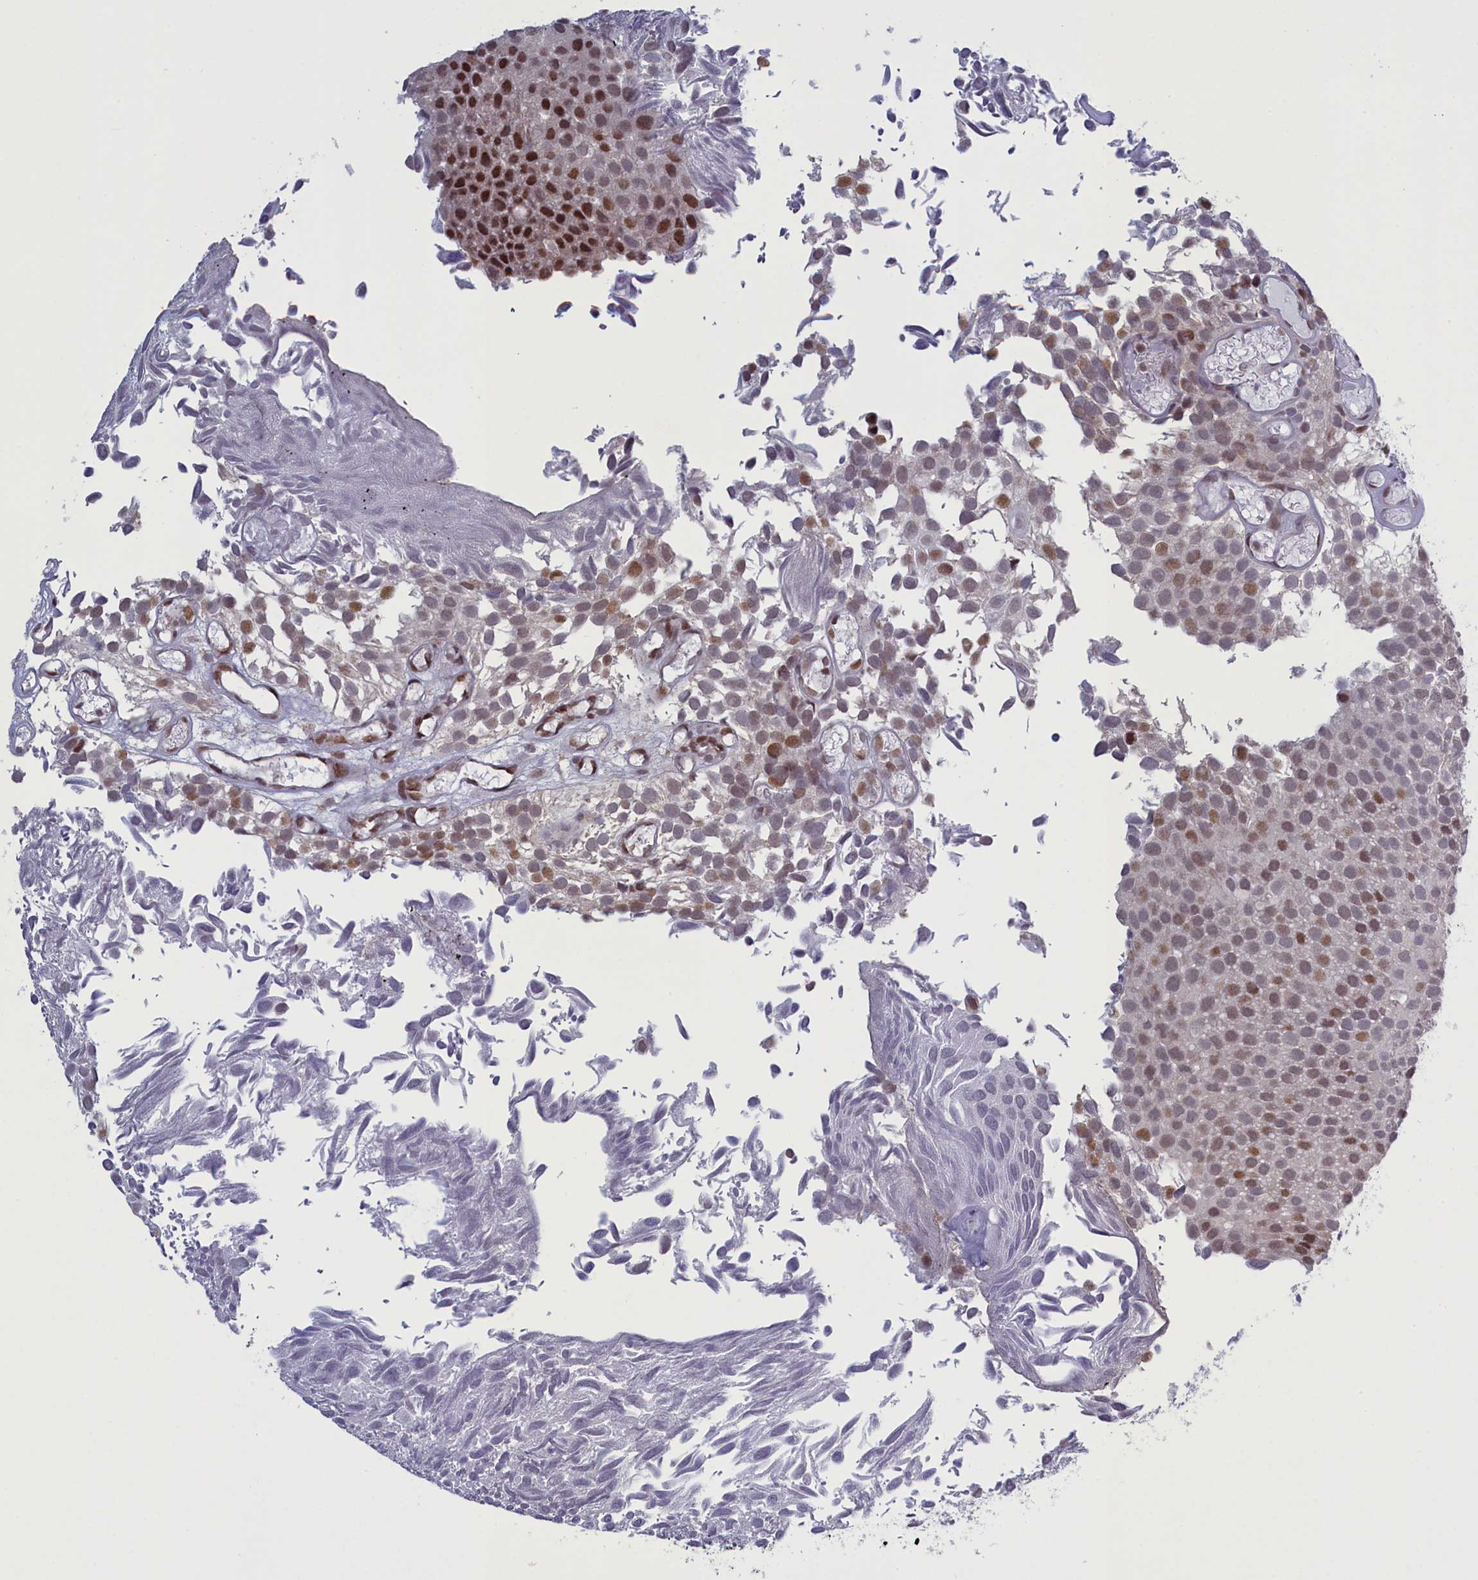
{"staining": {"intensity": "moderate", "quantity": "25%-75%", "location": "nuclear"}, "tissue": "urothelial cancer", "cell_type": "Tumor cells", "image_type": "cancer", "snomed": [{"axis": "morphology", "description": "Urothelial carcinoma, Low grade"}, {"axis": "topography", "description": "Urinary bladder"}], "caption": "This histopathology image reveals immunohistochemistry (IHC) staining of human urothelial cancer, with medium moderate nuclear expression in about 25%-75% of tumor cells.", "gene": "ATF7IP2", "patient": {"sex": "male", "age": 89}}